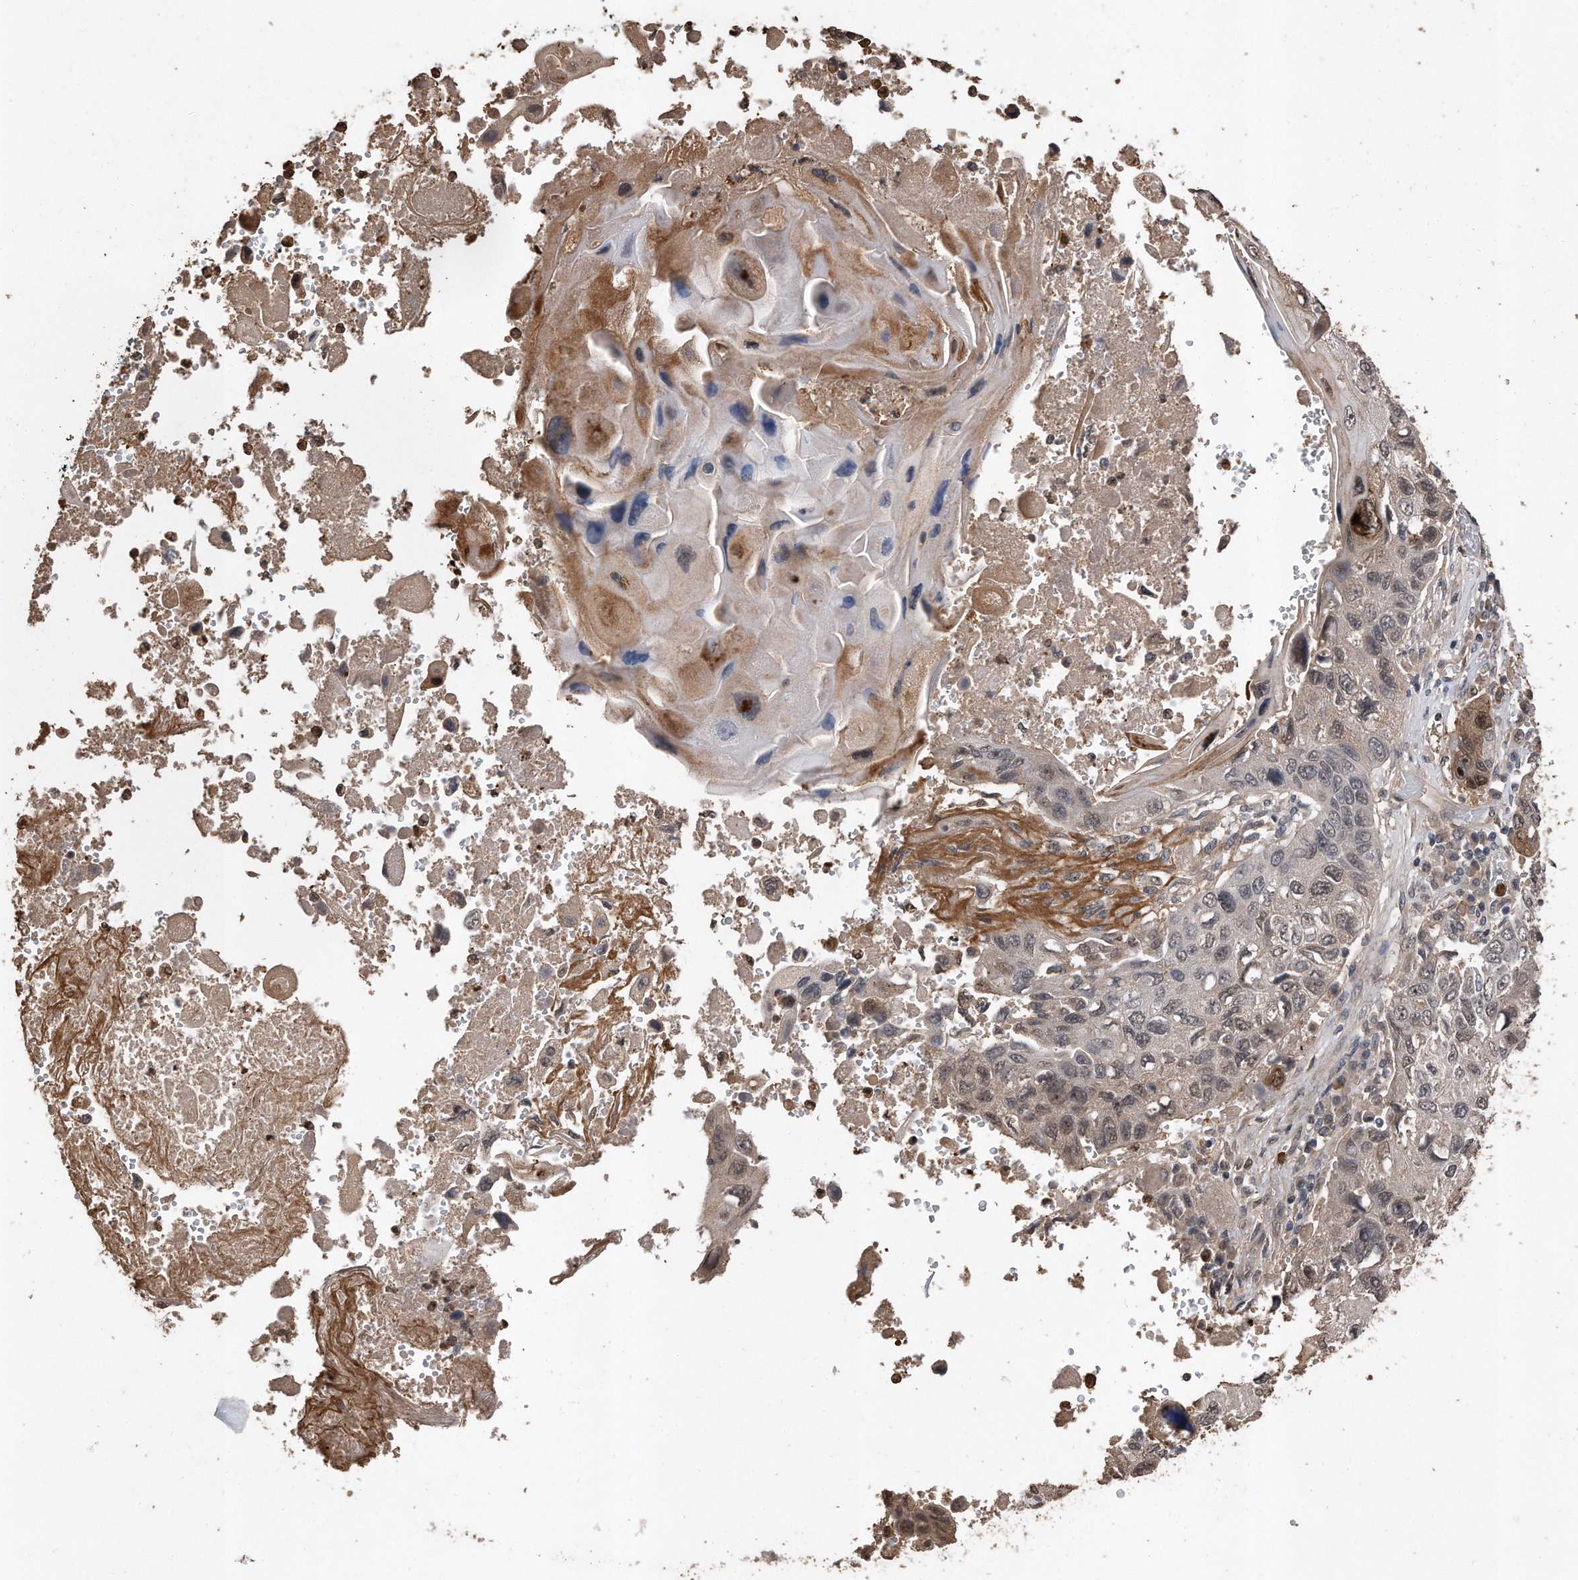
{"staining": {"intensity": "moderate", "quantity": "25%-75%", "location": "cytoplasmic/membranous,nuclear"}, "tissue": "lung cancer", "cell_type": "Tumor cells", "image_type": "cancer", "snomed": [{"axis": "morphology", "description": "Squamous cell carcinoma, NOS"}, {"axis": "topography", "description": "Lung"}], "caption": "Immunohistochemistry (IHC) photomicrograph of human lung cancer (squamous cell carcinoma) stained for a protein (brown), which displays medium levels of moderate cytoplasmic/membranous and nuclear positivity in about 25%-75% of tumor cells.", "gene": "PELO", "patient": {"sex": "male", "age": 61}}